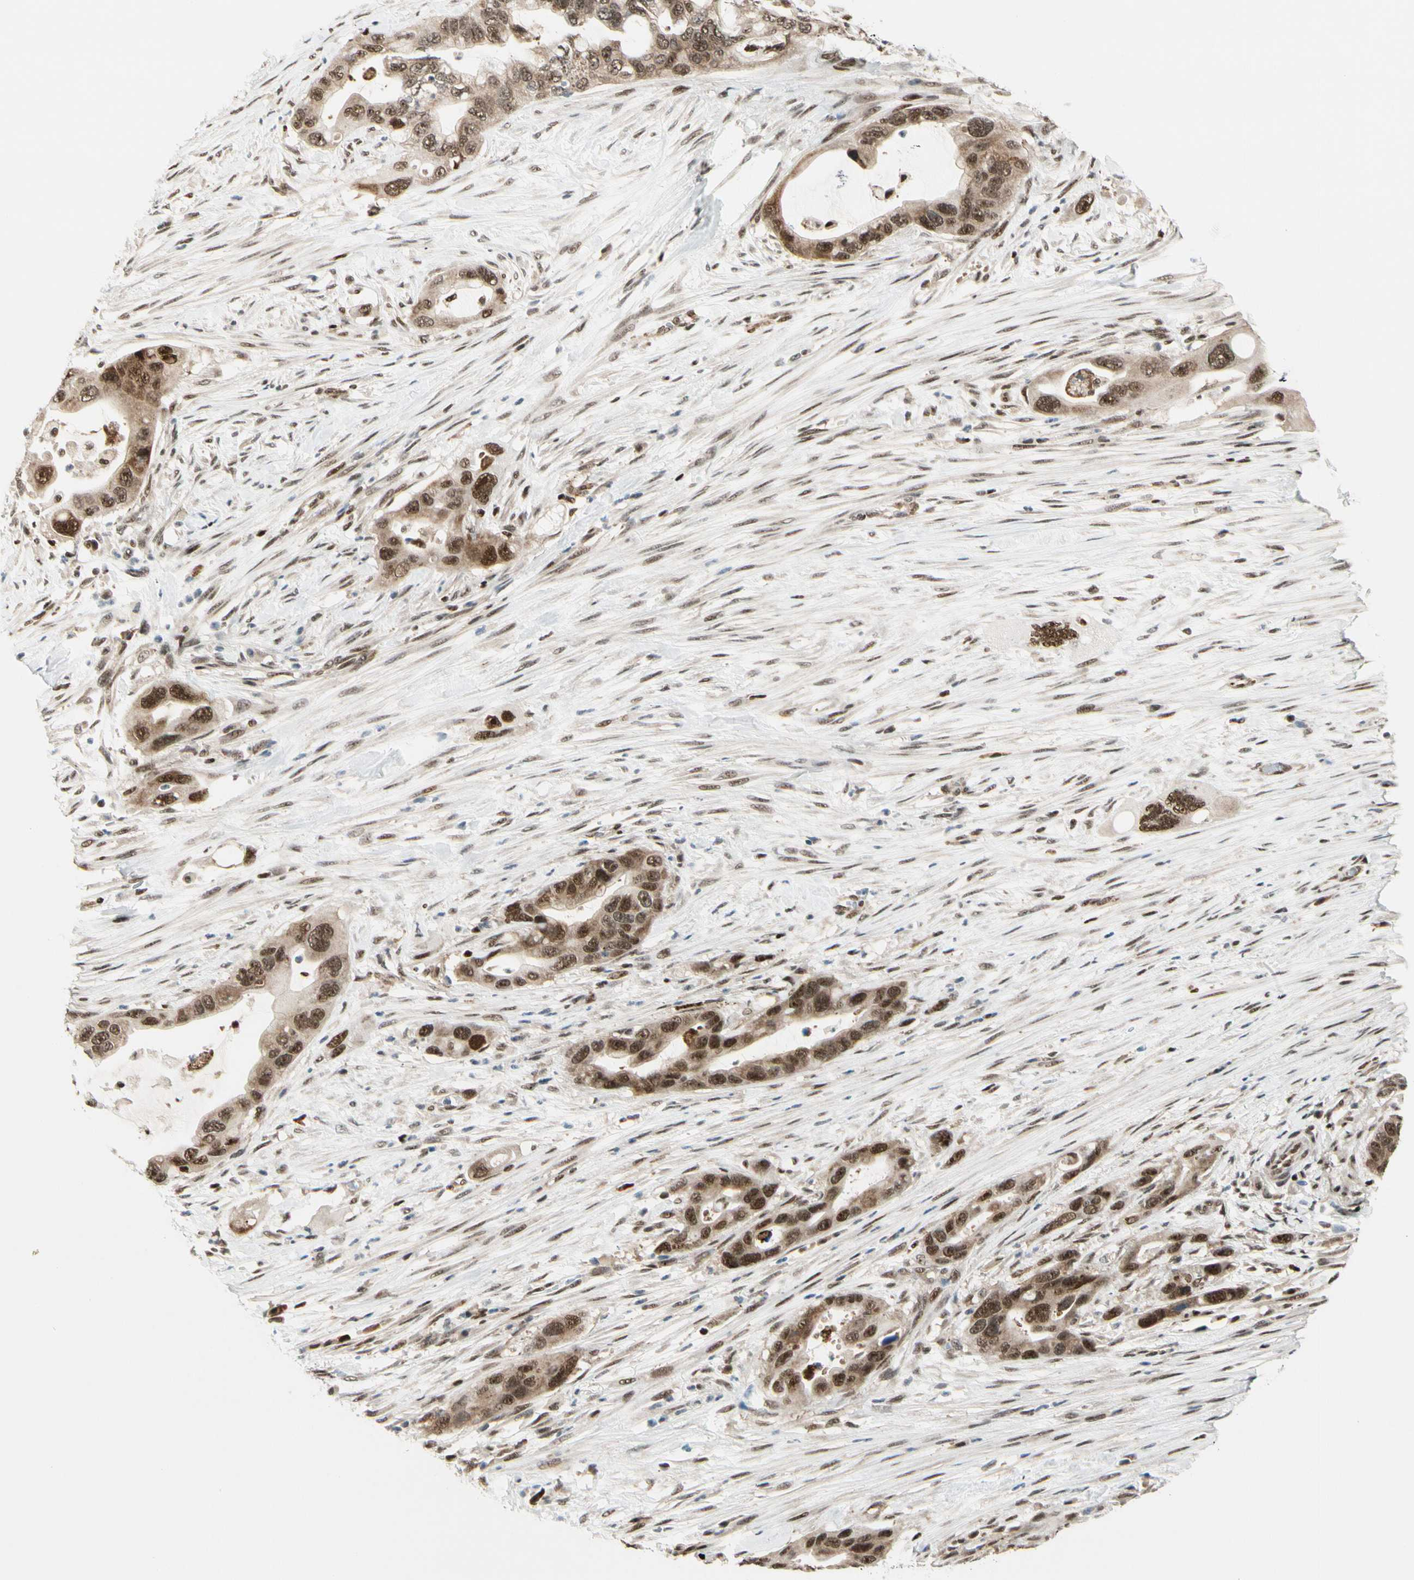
{"staining": {"intensity": "strong", "quantity": ">75%", "location": "cytoplasmic/membranous,nuclear"}, "tissue": "pancreatic cancer", "cell_type": "Tumor cells", "image_type": "cancer", "snomed": [{"axis": "morphology", "description": "Adenocarcinoma, NOS"}, {"axis": "topography", "description": "Pancreas"}], "caption": "High-power microscopy captured an immunohistochemistry (IHC) histopathology image of pancreatic adenocarcinoma, revealing strong cytoplasmic/membranous and nuclear expression in about >75% of tumor cells.", "gene": "DAXX", "patient": {"sex": "female", "age": 71}}